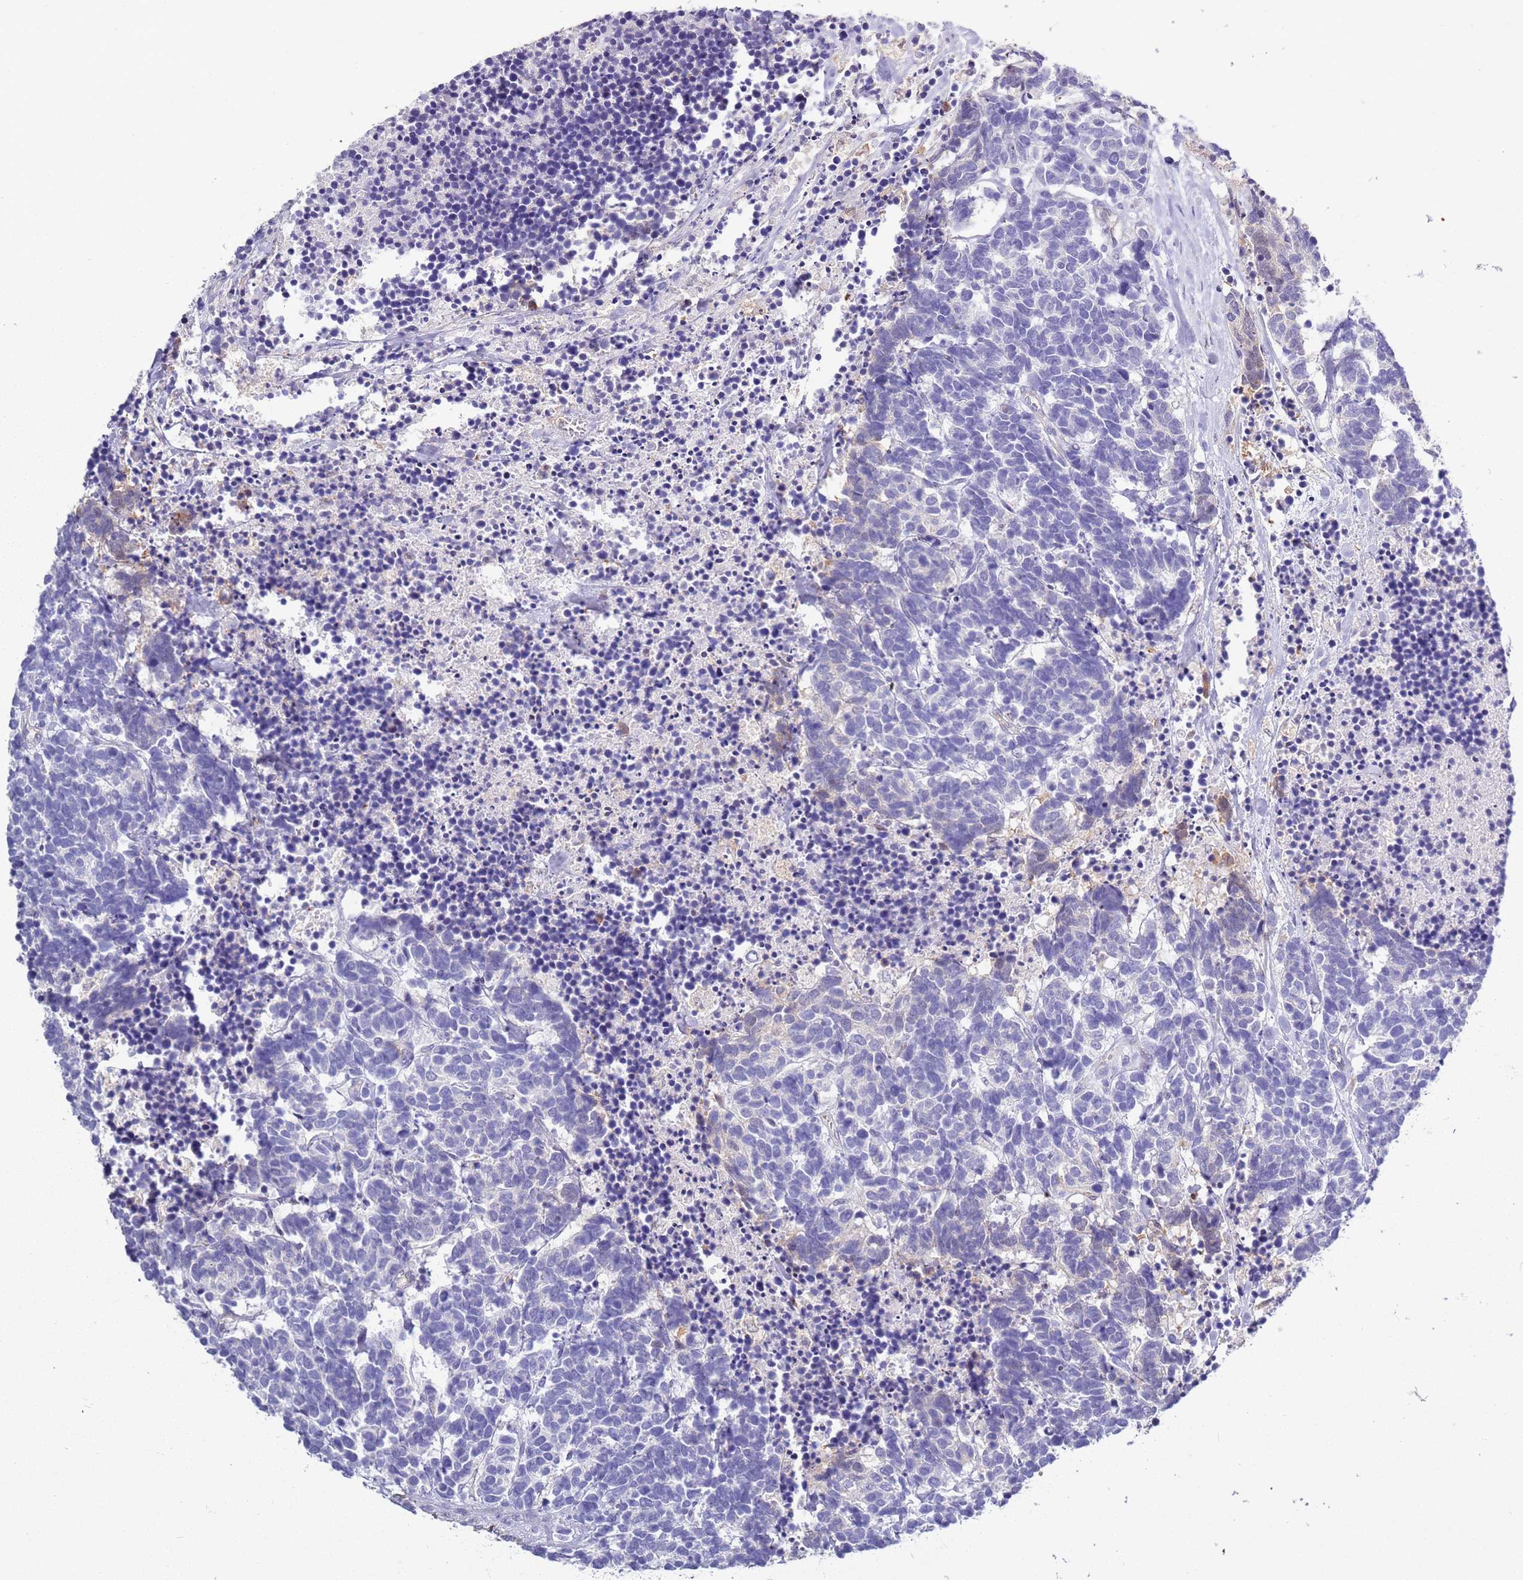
{"staining": {"intensity": "negative", "quantity": "none", "location": "none"}, "tissue": "carcinoid", "cell_type": "Tumor cells", "image_type": "cancer", "snomed": [{"axis": "morphology", "description": "Carcinoma, NOS"}, {"axis": "morphology", "description": "Carcinoid, malignant, NOS"}, {"axis": "topography", "description": "Urinary bladder"}], "caption": "Tumor cells are negative for brown protein staining in carcinoid. (DAB (3,3'-diaminobenzidine) IHC, high magnification).", "gene": "BRMS1L", "patient": {"sex": "male", "age": 57}}